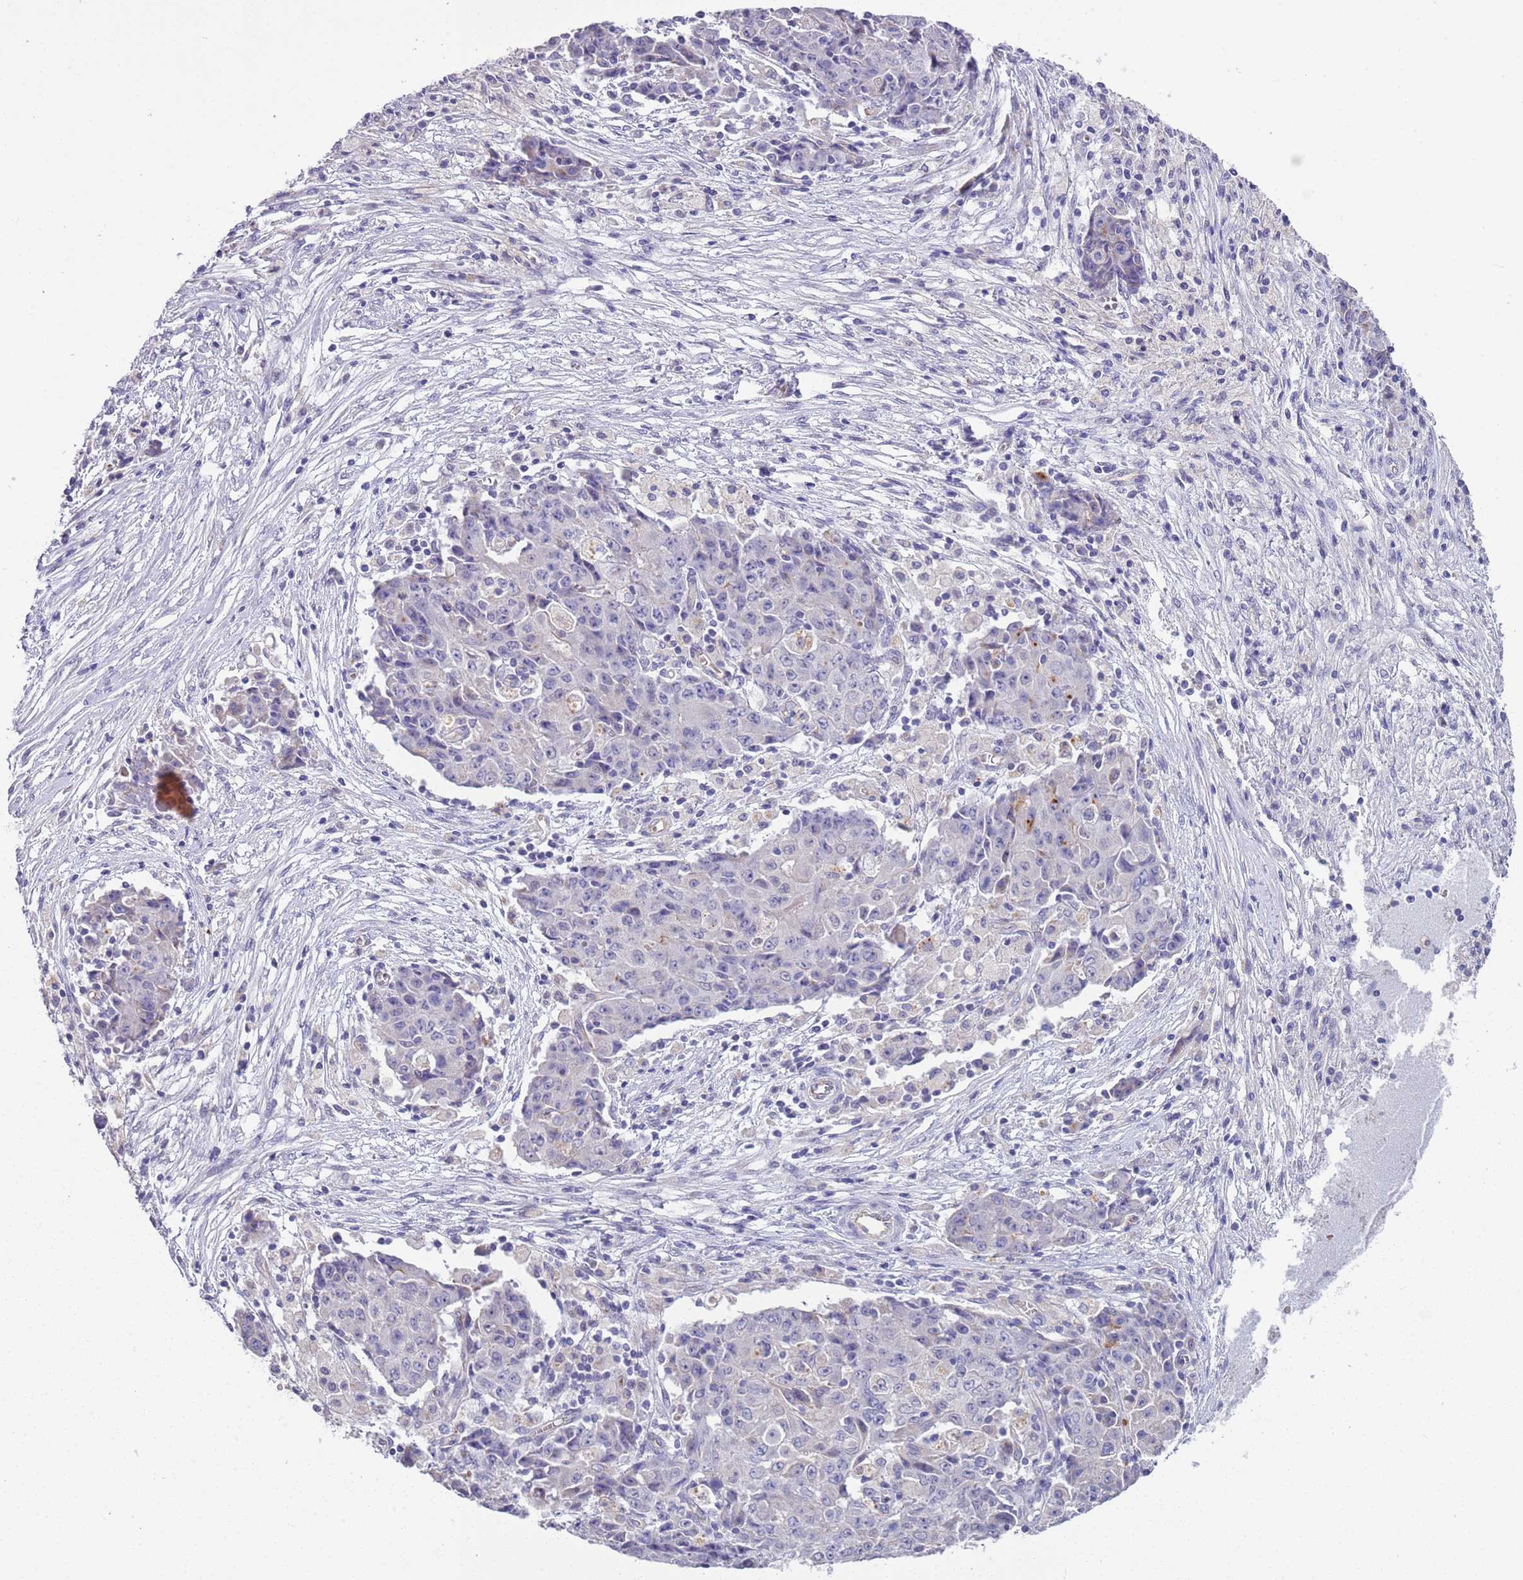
{"staining": {"intensity": "negative", "quantity": "none", "location": "none"}, "tissue": "ovarian cancer", "cell_type": "Tumor cells", "image_type": "cancer", "snomed": [{"axis": "morphology", "description": "Carcinoma, endometroid"}, {"axis": "topography", "description": "Ovary"}], "caption": "IHC micrograph of ovarian endometroid carcinoma stained for a protein (brown), which displays no staining in tumor cells. (DAB (3,3'-diaminobenzidine) immunohistochemistry visualized using brightfield microscopy, high magnification).", "gene": "BRMS1L", "patient": {"sex": "female", "age": 42}}